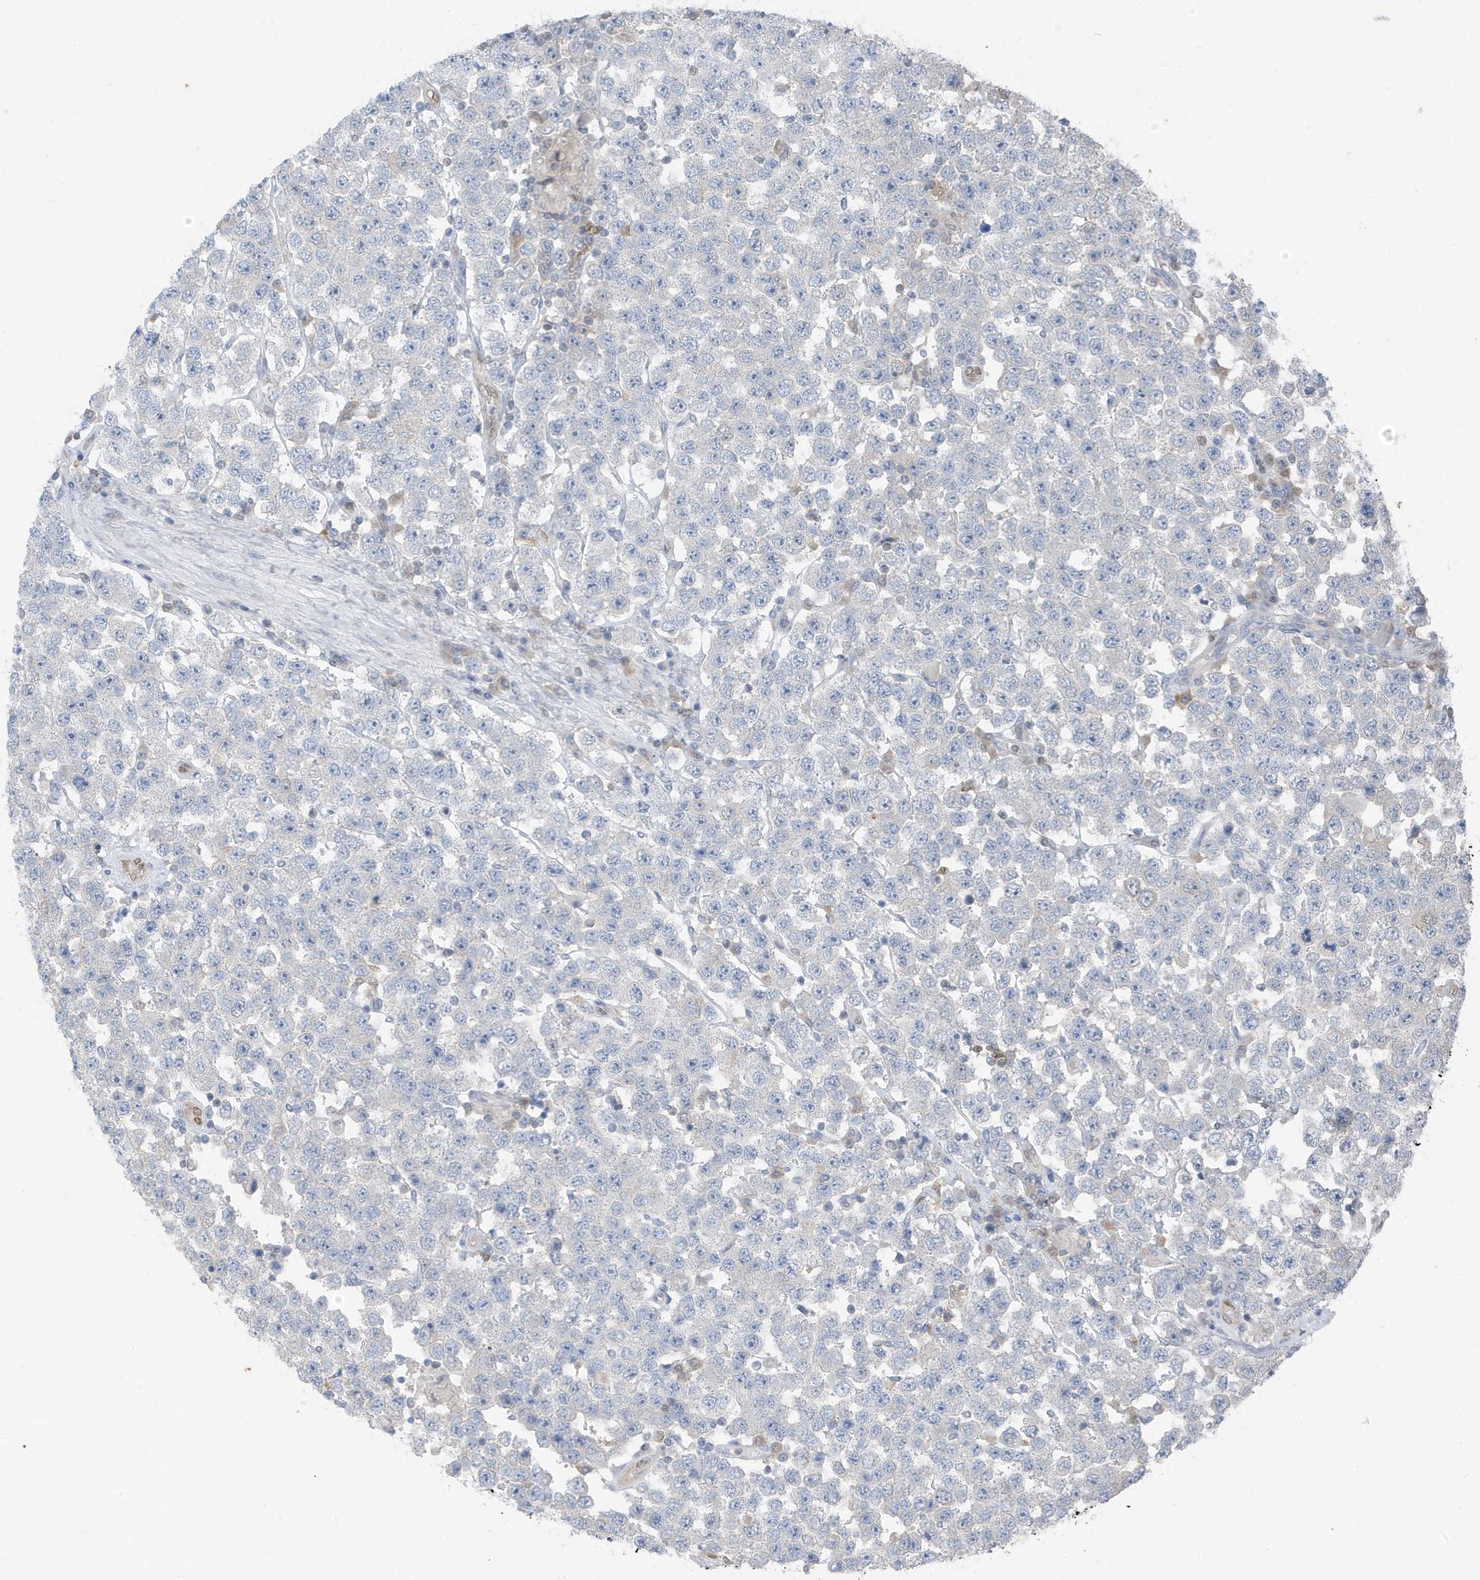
{"staining": {"intensity": "negative", "quantity": "none", "location": "none"}, "tissue": "testis cancer", "cell_type": "Tumor cells", "image_type": "cancer", "snomed": [{"axis": "morphology", "description": "Seminoma, NOS"}, {"axis": "topography", "description": "Testis"}], "caption": "This photomicrograph is of testis cancer (seminoma) stained with IHC to label a protein in brown with the nuclei are counter-stained blue. There is no expression in tumor cells.", "gene": "NCOA7", "patient": {"sex": "male", "age": 28}}